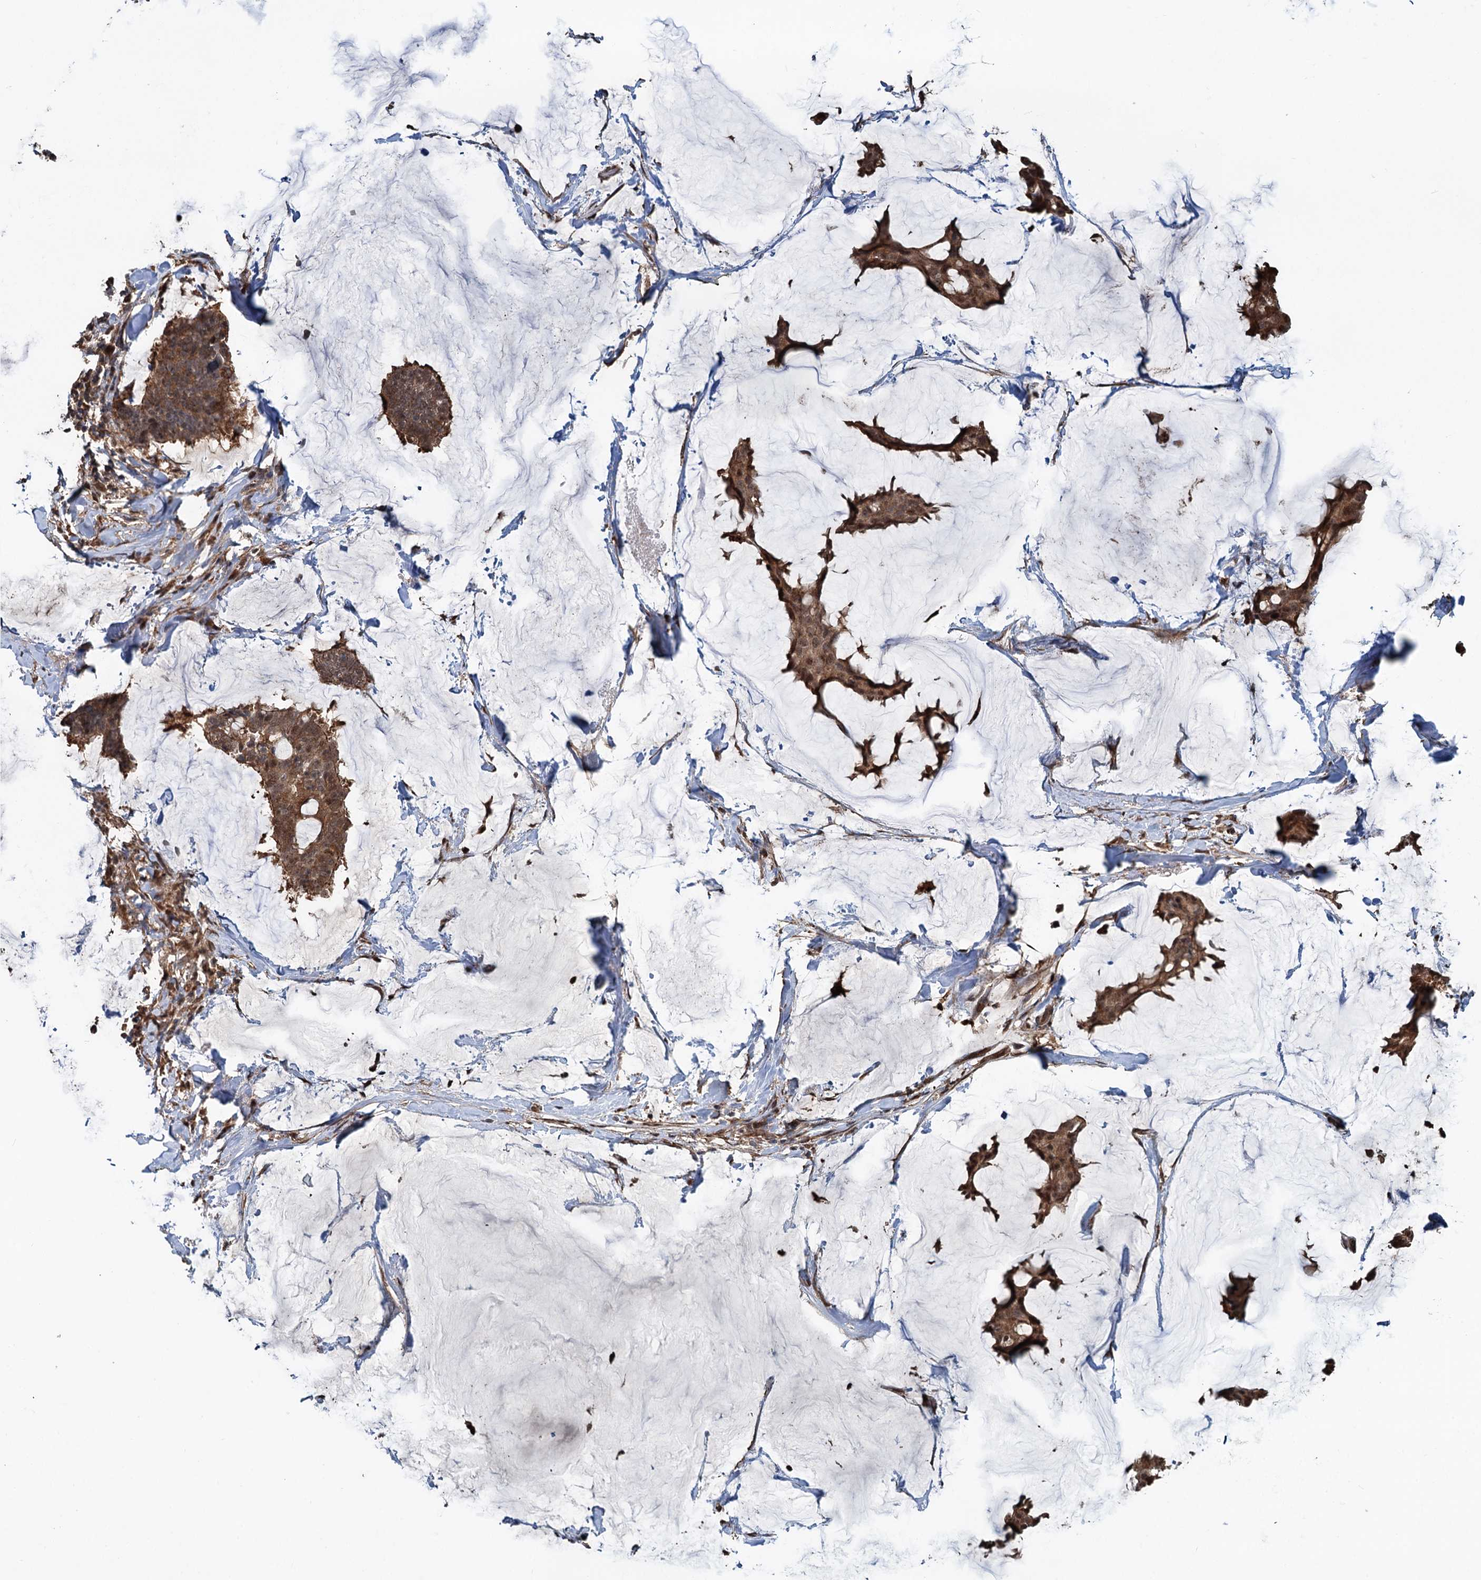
{"staining": {"intensity": "strong", "quantity": ">75%", "location": "cytoplasmic/membranous,nuclear"}, "tissue": "breast cancer", "cell_type": "Tumor cells", "image_type": "cancer", "snomed": [{"axis": "morphology", "description": "Duct carcinoma"}, {"axis": "topography", "description": "Breast"}], "caption": "A histopathology image of human intraductal carcinoma (breast) stained for a protein shows strong cytoplasmic/membranous and nuclear brown staining in tumor cells.", "gene": "TEDC1", "patient": {"sex": "female", "age": 93}}